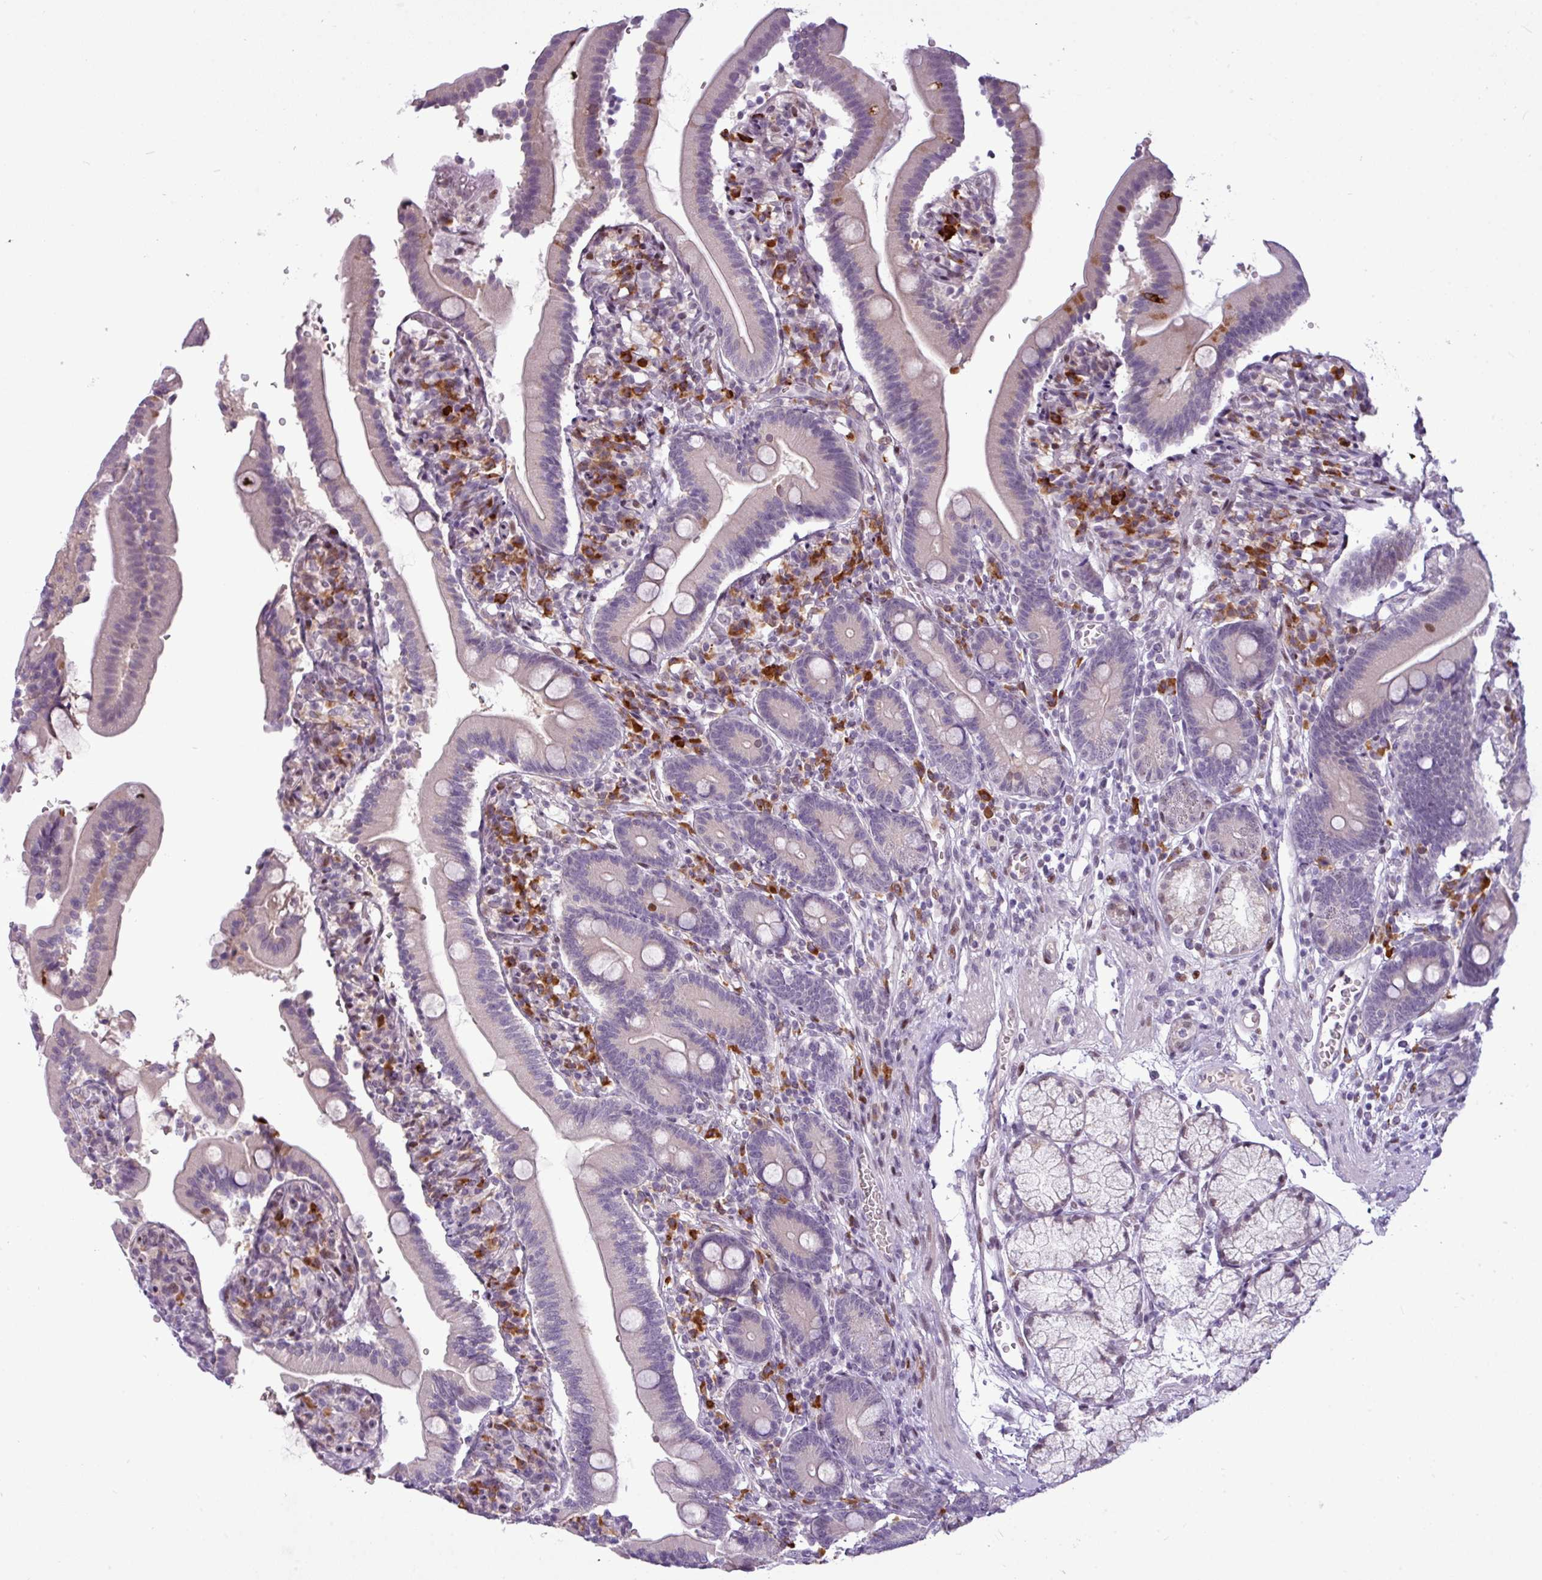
{"staining": {"intensity": "negative", "quantity": "none", "location": "none"}, "tissue": "duodenum", "cell_type": "Glandular cells", "image_type": "normal", "snomed": [{"axis": "morphology", "description": "Normal tissue, NOS"}, {"axis": "topography", "description": "Duodenum"}], "caption": "A histopathology image of duodenum stained for a protein reveals no brown staining in glandular cells. The staining was performed using DAB to visualize the protein expression in brown, while the nuclei were stained in blue with hematoxylin (Magnification: 20x).", "gene": "SLC66A2", "patient": {"sex": "female", "age": 67}}